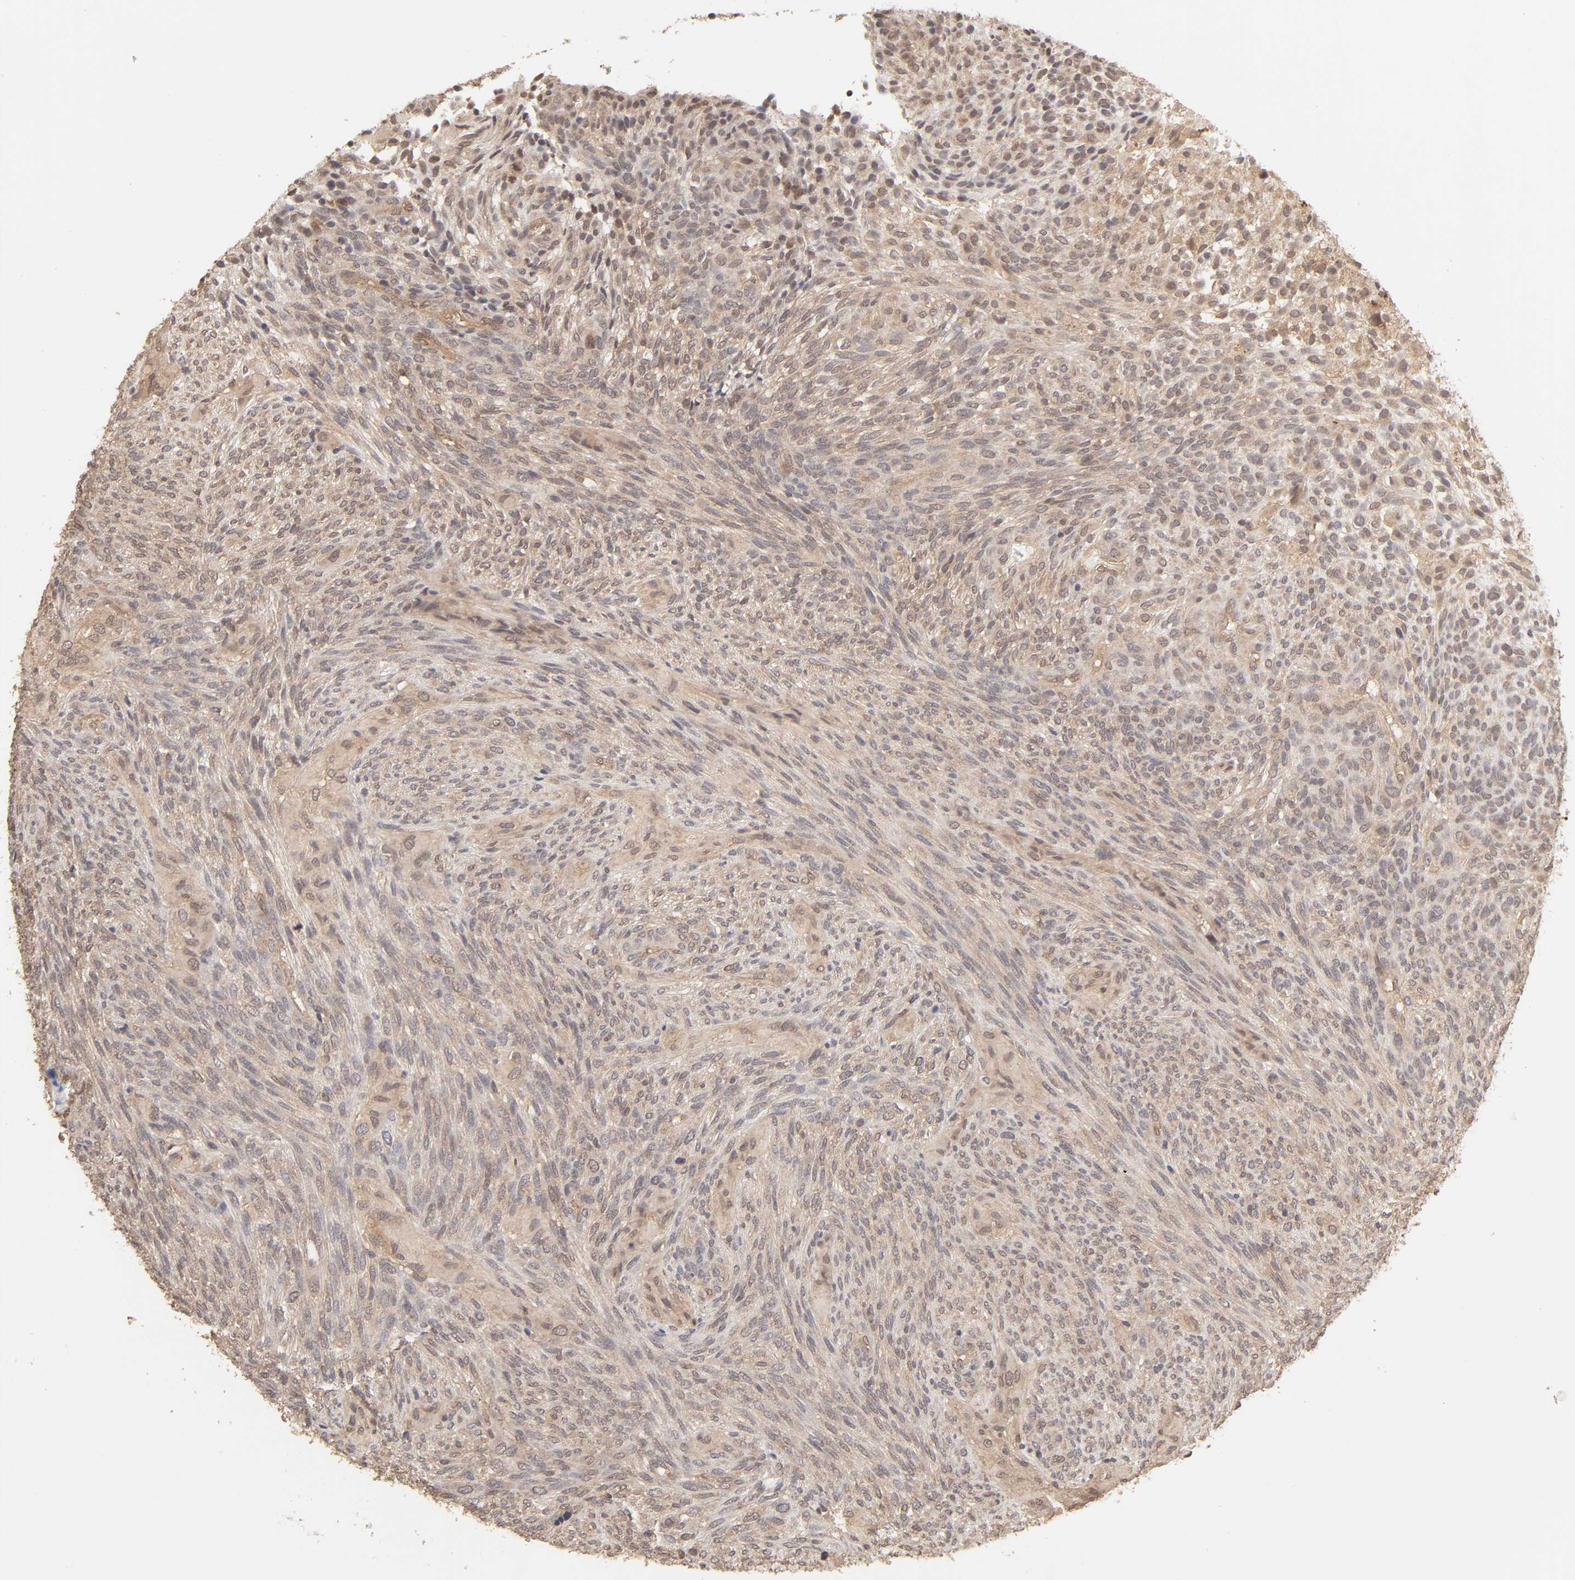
{"staining": {"intensity": "moderate", "quantity": ">75%", "location": "cytoplasmic/membranous"}, "tissue": "glioma", "cell_type": "Tumor cells", "image_type": "cancer", "snomed": [{"axis": "morphology", "description": "Glioma, malignant, High grade"}, {"axis": "topography", "description": "Cerebral cortex"}], "caption": "Immunohistochemistry (IHC) staining of glioma, which displays medium levels of moderate cytoplasmic/membranous positivity in about >75% of tumor cells indicating moderate cytoplasmic/membranous protein expression. The staining was performed using DAB (brown) for protein detection and nuclei were counterstained in hematoxylin (blue).", "gene": "MAPK1", "patient": {"sex": "female", "age": 55}}